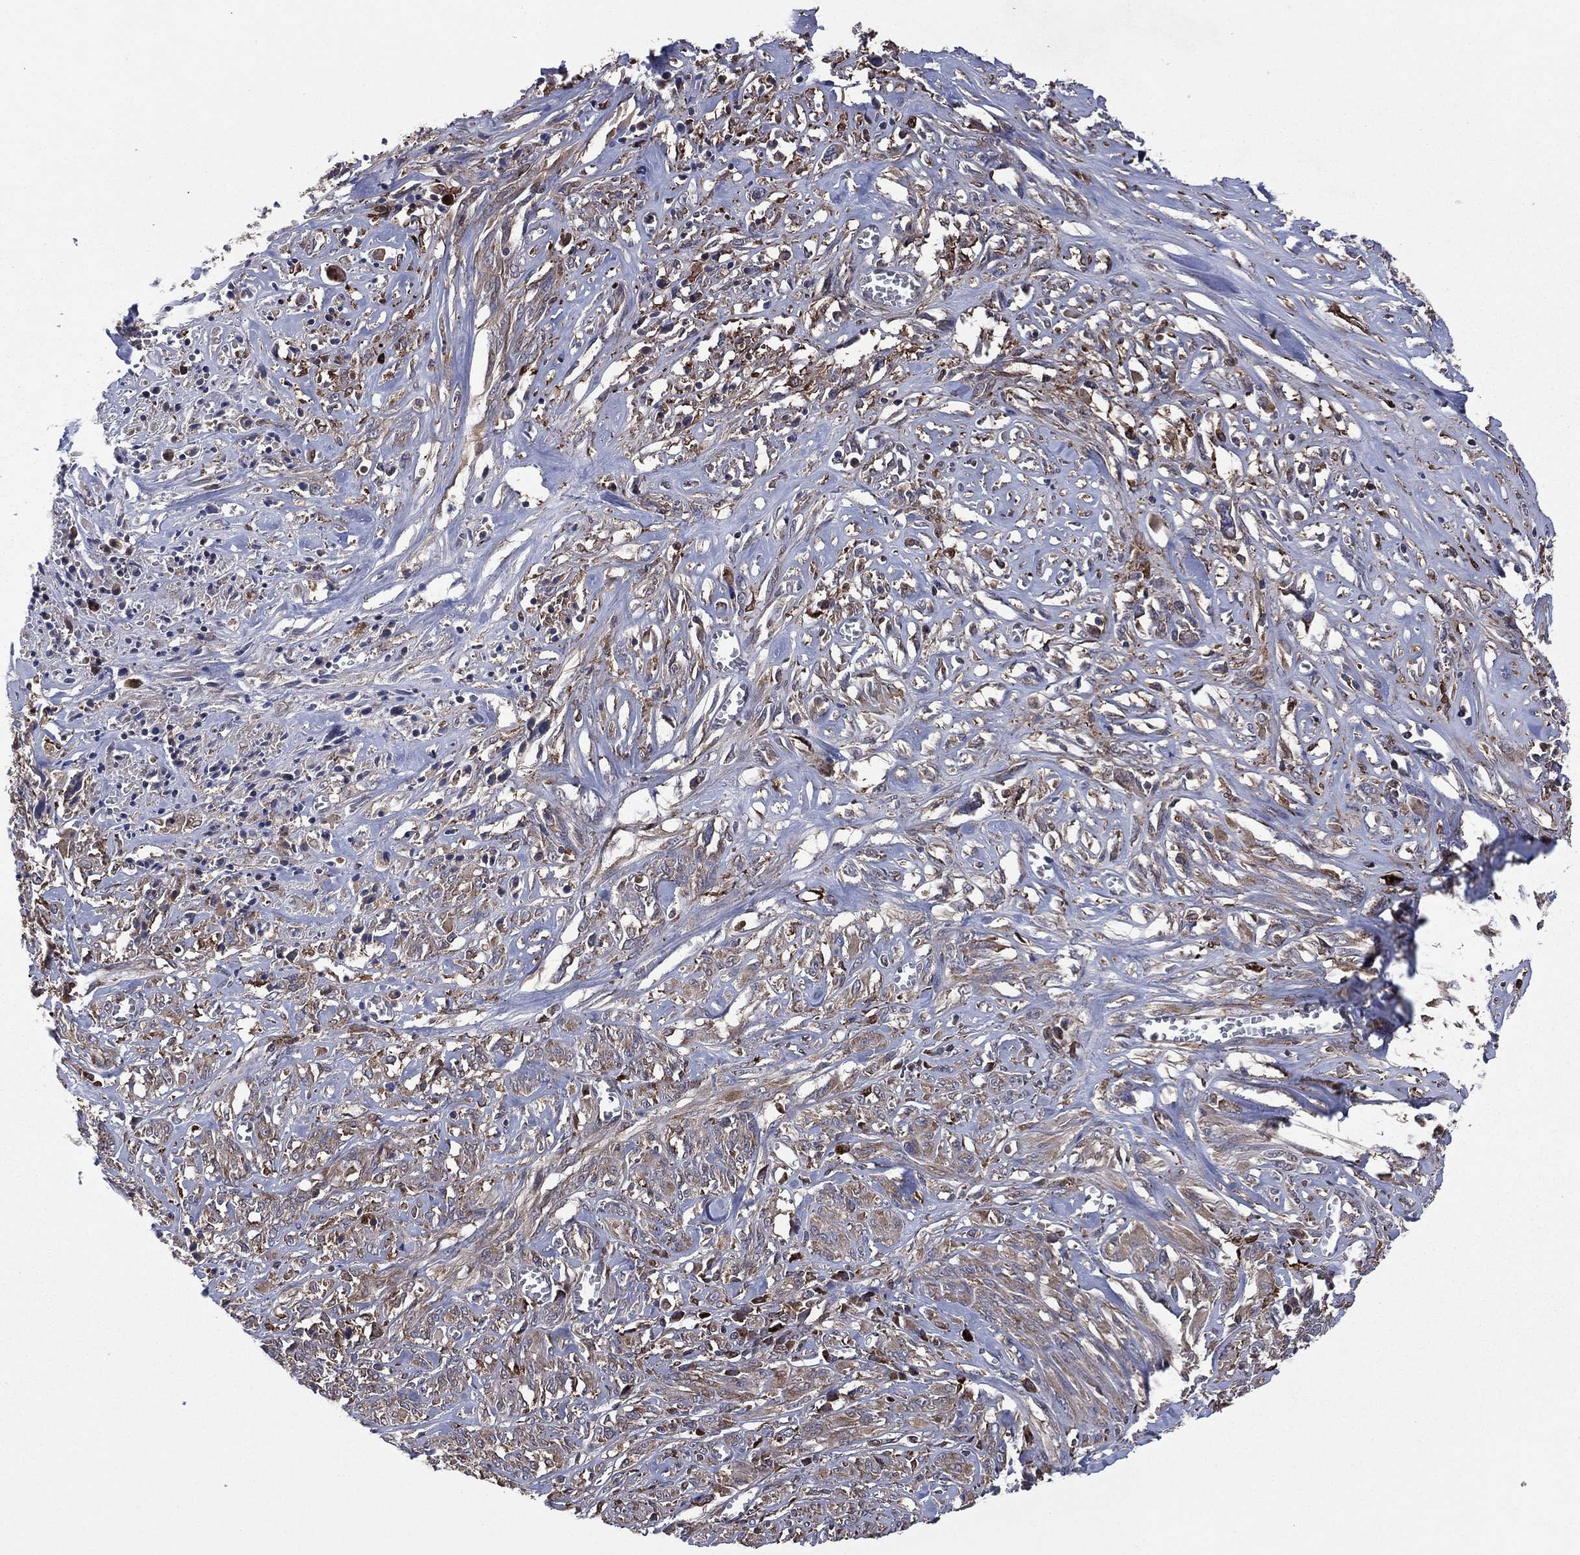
{"staining": {"intensity": "weak", "quantity": "<25%", "location": "cytoplasmic/membranous"}, "tissue": "melanoma", "cell_type": "Tumor cells", "image_type": "cancer", "snomed": [{"axis": "morphology", "description": "Malignant melanoma, NOS"}, {"axis": "topography", "description": "Skin"}], "caption": "Immunohistochemical staining of melanoma exhibits no significant expression in tumor cells.", "gene": "C2orf76", "patient": {"sex": "female", "age": 91}}